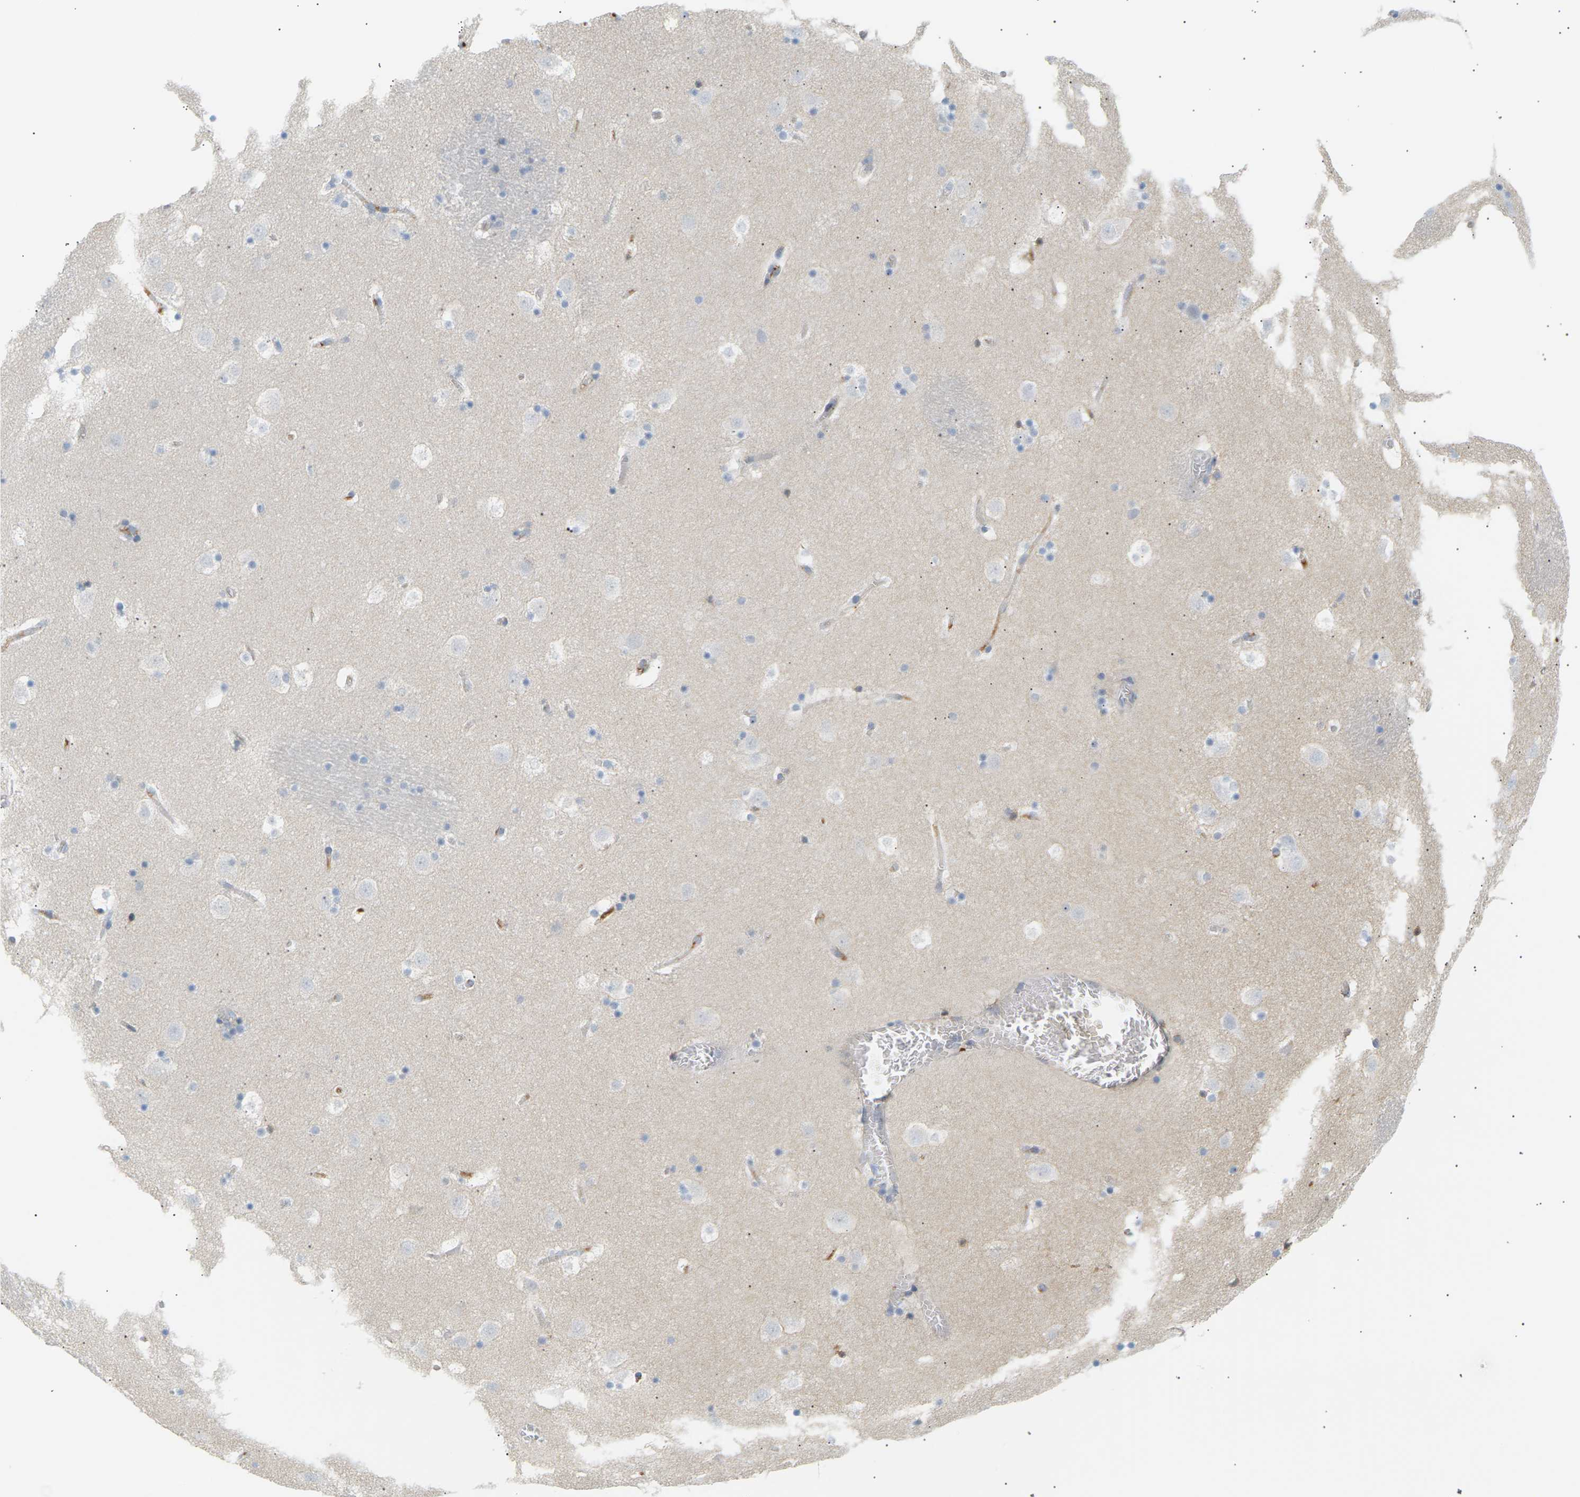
{"staining": {"intensity": "negative", "quantity": "none", "location": "none"}, "tissue": "caudate", "cell_type": "Glial cells", "image_type": "normal", "snomed": [{"axis": "morphology", "description": "Normal tissue, NOS"}, {"axis": "topography", "description": "Lateral ventricle wall"}], "caption": "Glial cells show no significant positivity in normal caudate. The staining is performed using DAB (3,3'-diaminobenzidine) brown chromogen with nuclei counter-stained in using hematoxylin.", "gene": "IGLC3", "patient": {"sex": "male", "age": 45}}